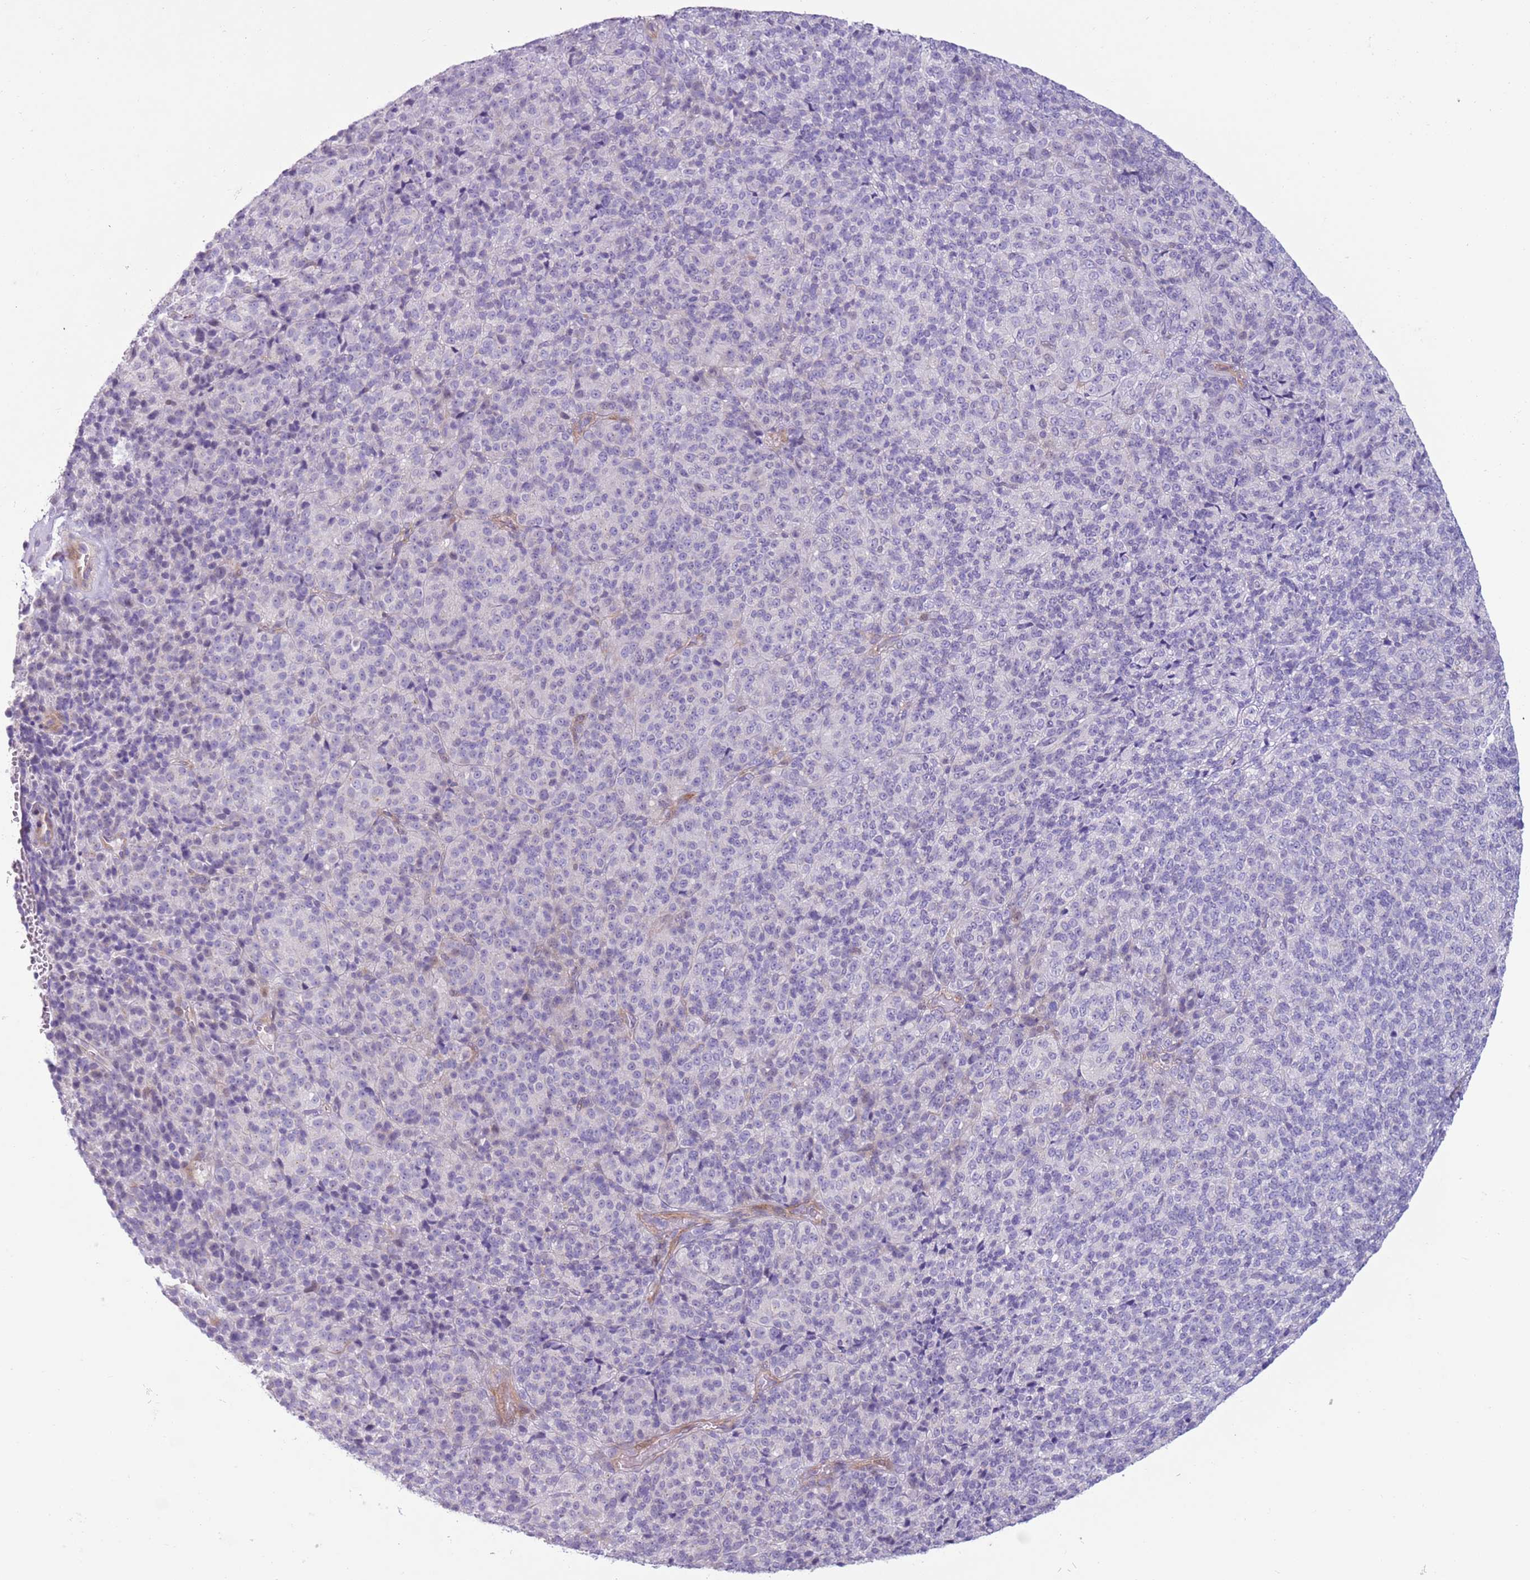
{"staining": {"intensity": "negative", "quantity": "none", "location": "none"}, "tissue": "melanoma", "cell_type": "Tumor cells", "image_type": "cancer", "snomed": [{"axis": "morphology", "description": "Malignant melanoma, Metastatic site"}, {"axis": "topography", "description": "Brain"}], "caption": "IHC micrograph of neoplastic tissue: human melanoma stained with DAB (3,3'-diaminobenzidine) demonstrates no significant protein staining in tumor cells.", "gene": "ZNF239", "patient": {"sex": "female", "age": 56}}